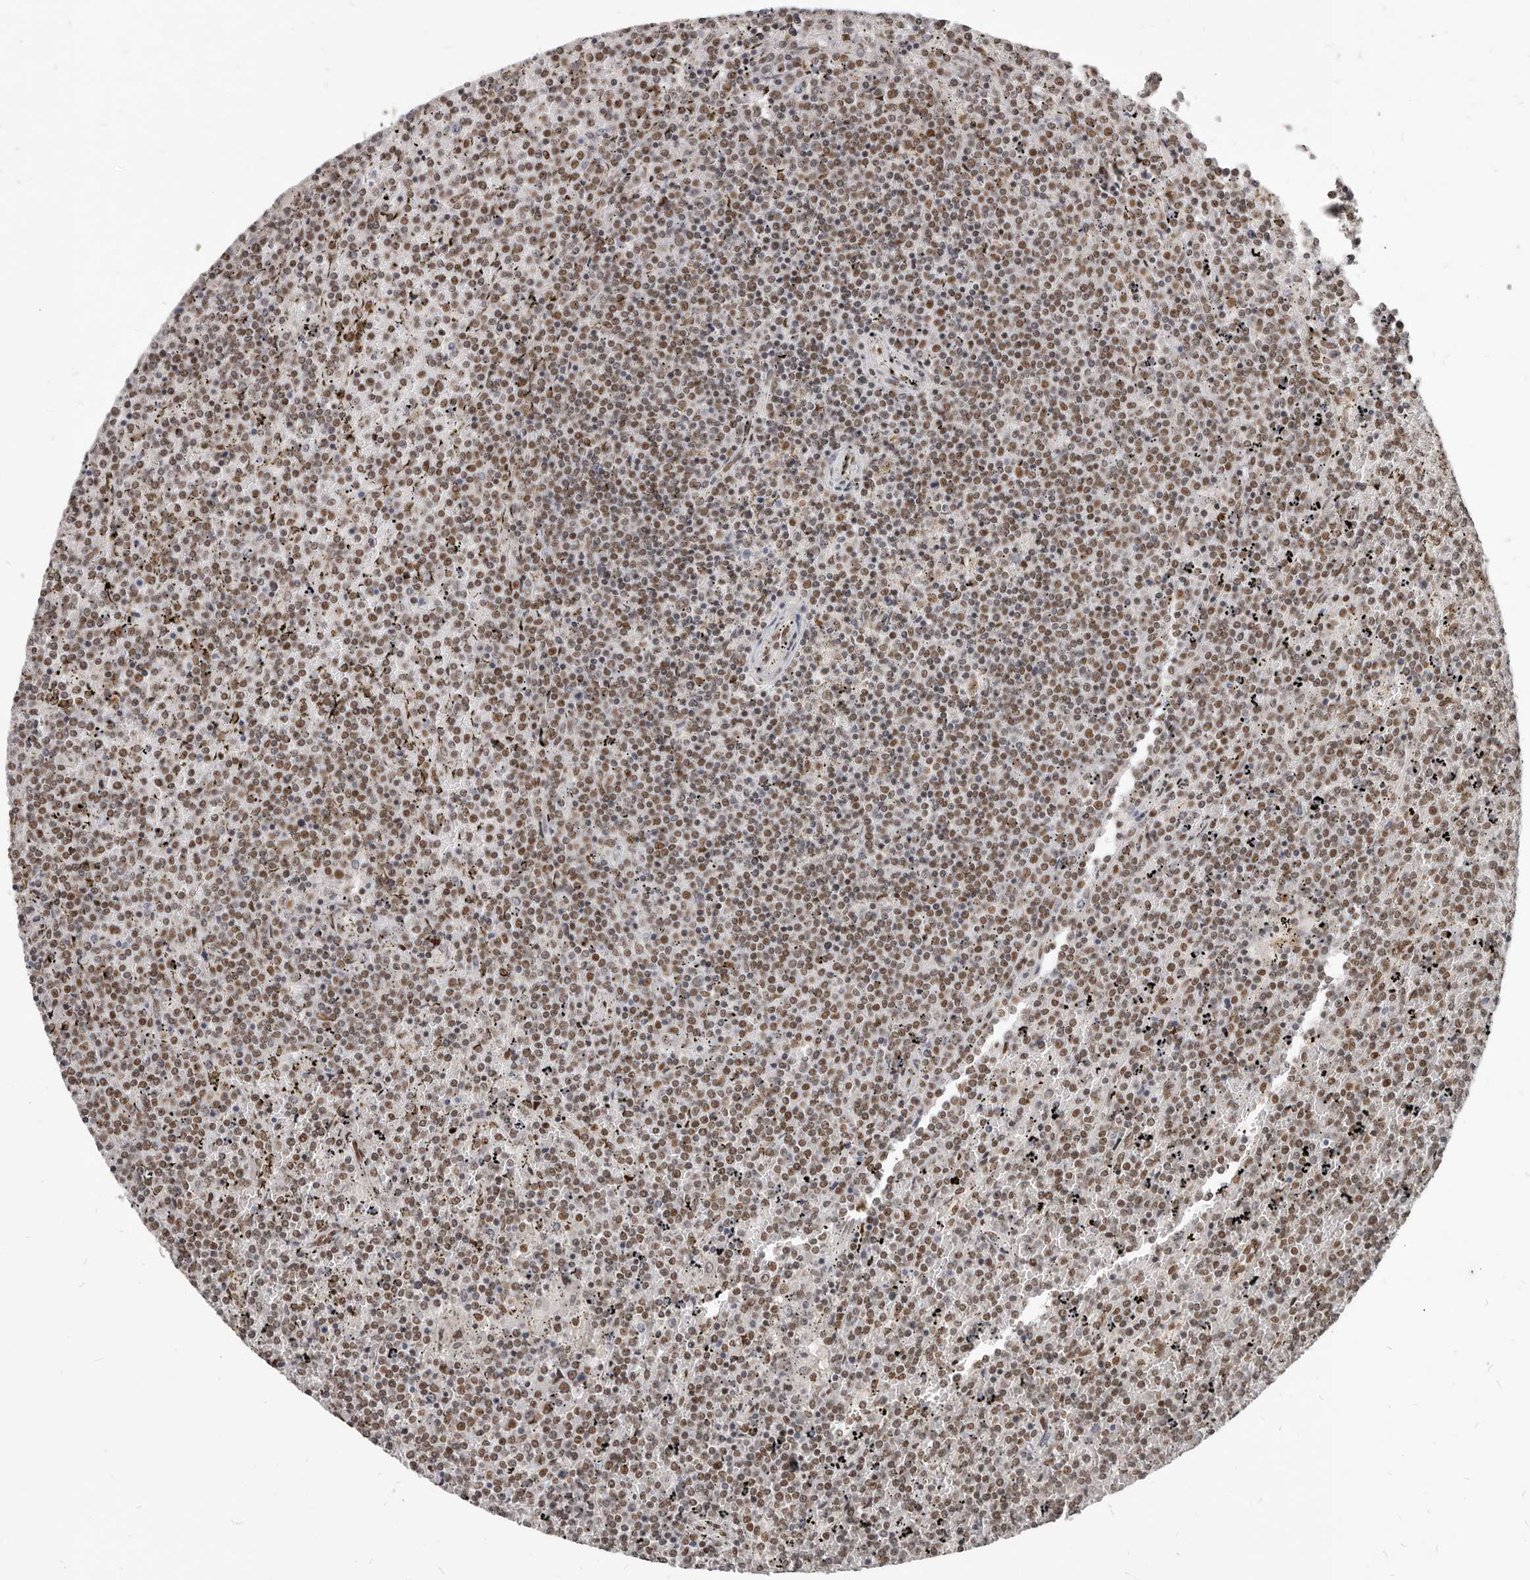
{"staining": {"intensity": "moderate", "quantity": ">75%", "location": "nuclear"}, "tissue": "lymphoma", "cell_type": "Tumor cells", "image_type": "cancer", "snomed": [{"axis": "morphology", "description": "Malignant lymphoma, non-Hodgkin's type, Low grade"}, {"axis": "topography", "description": "Spleen"}], "caption": "Low-grade malignant lymphoma, non-Hodgkin's type stained with a protein marker shows moderate staining in tumor cells.", "gene": "ATF5", "patient": {"sex": "female", "age": 19}}